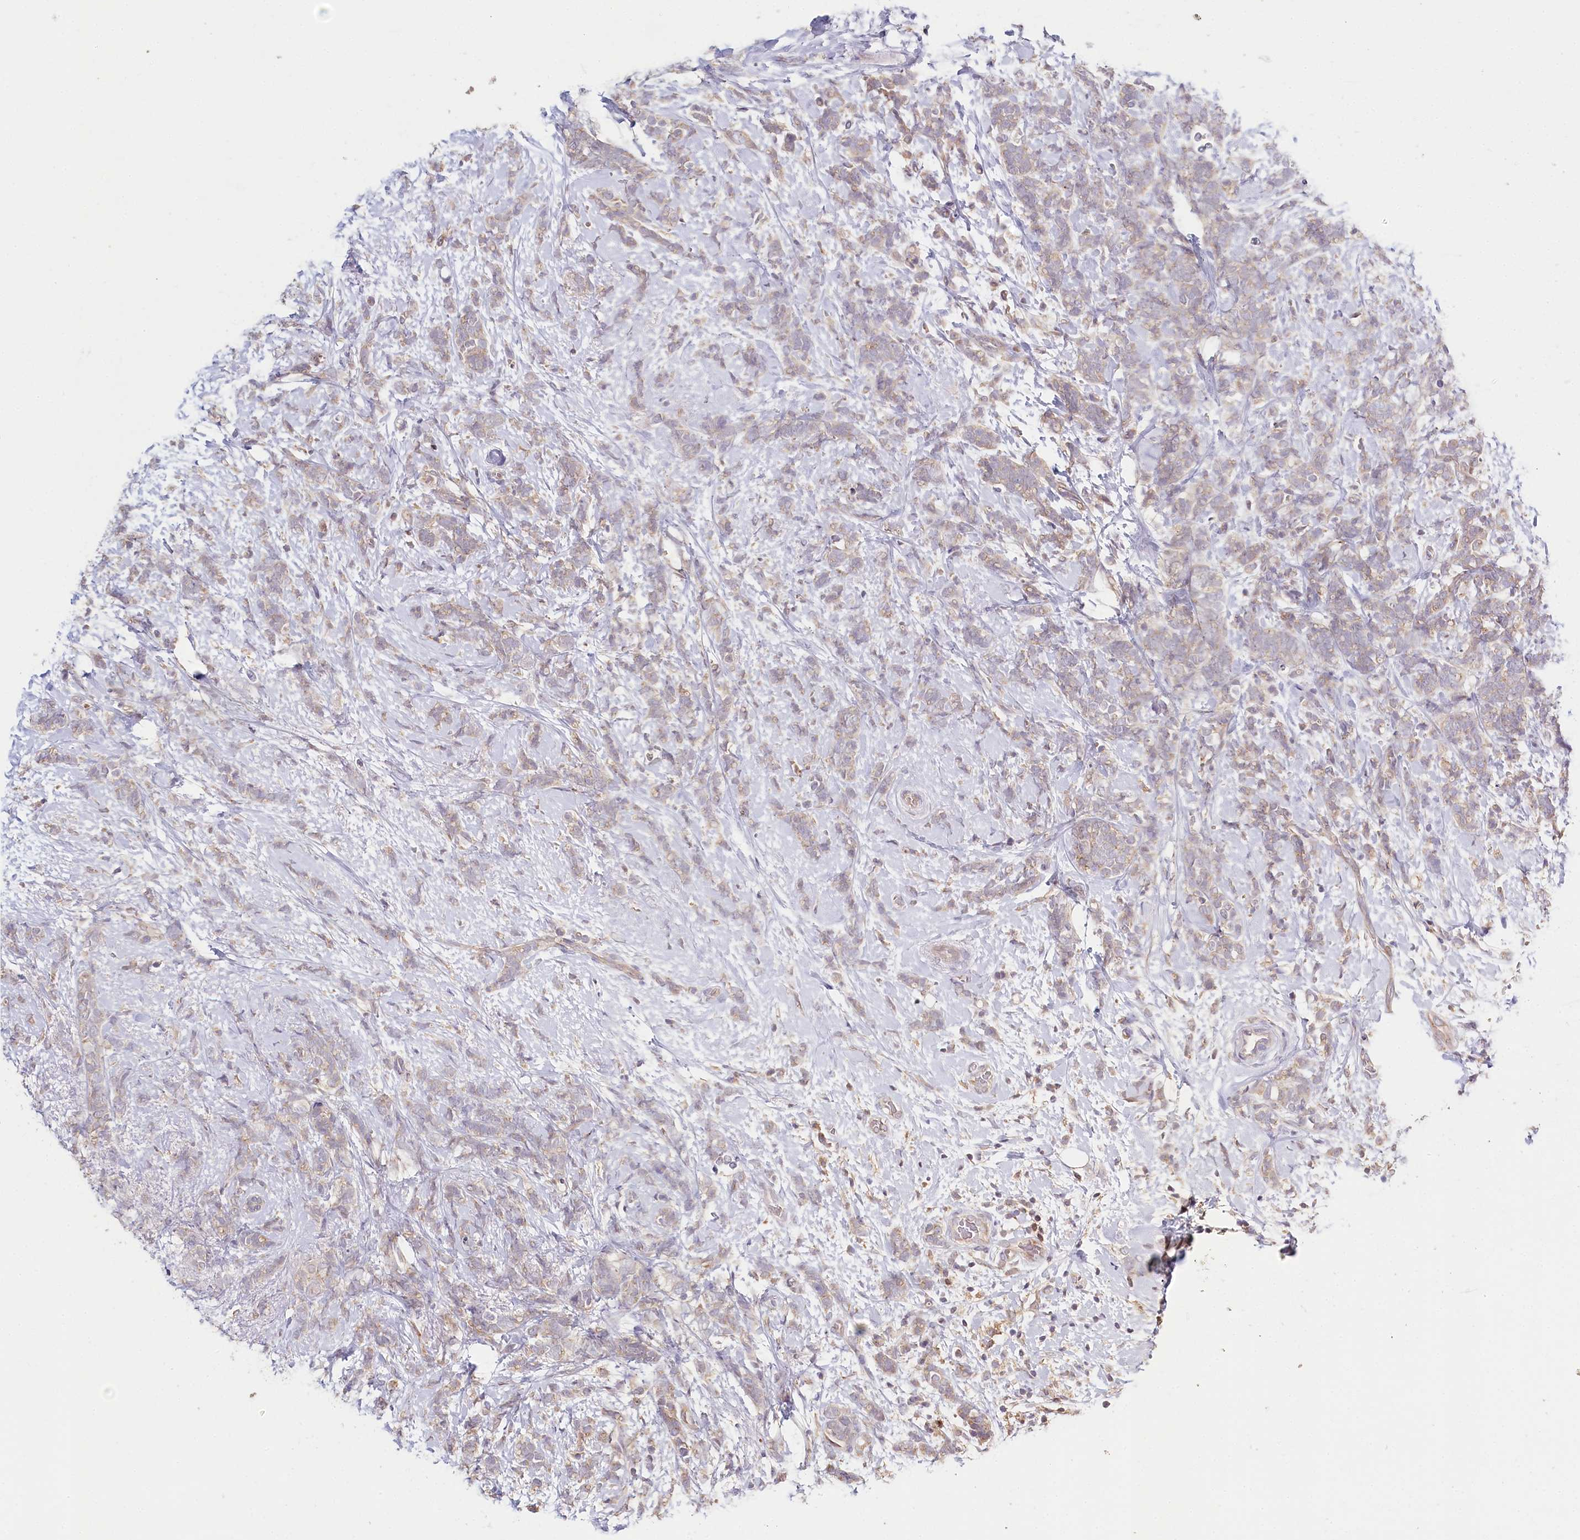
{"staining": {"intensity": "weak", "quantity": "<25%", "location": "cytoplasmic/membranous"}, "tissue": "breast cancer", "cell_type": "Tumor cells", "image_type": "cancer", "snomed": [{"axis": "morphology", "description": "Lobular carcinoma"}, {"axis": "topography", "description": "Breast"}], "caption": "An immunohistochemistry (IHC) image of breast cancer is shown. There is no staining in tumor cells of breast cancer.", "gene": "DAPK1", "patient": {"sex": "female", "age": 58}}